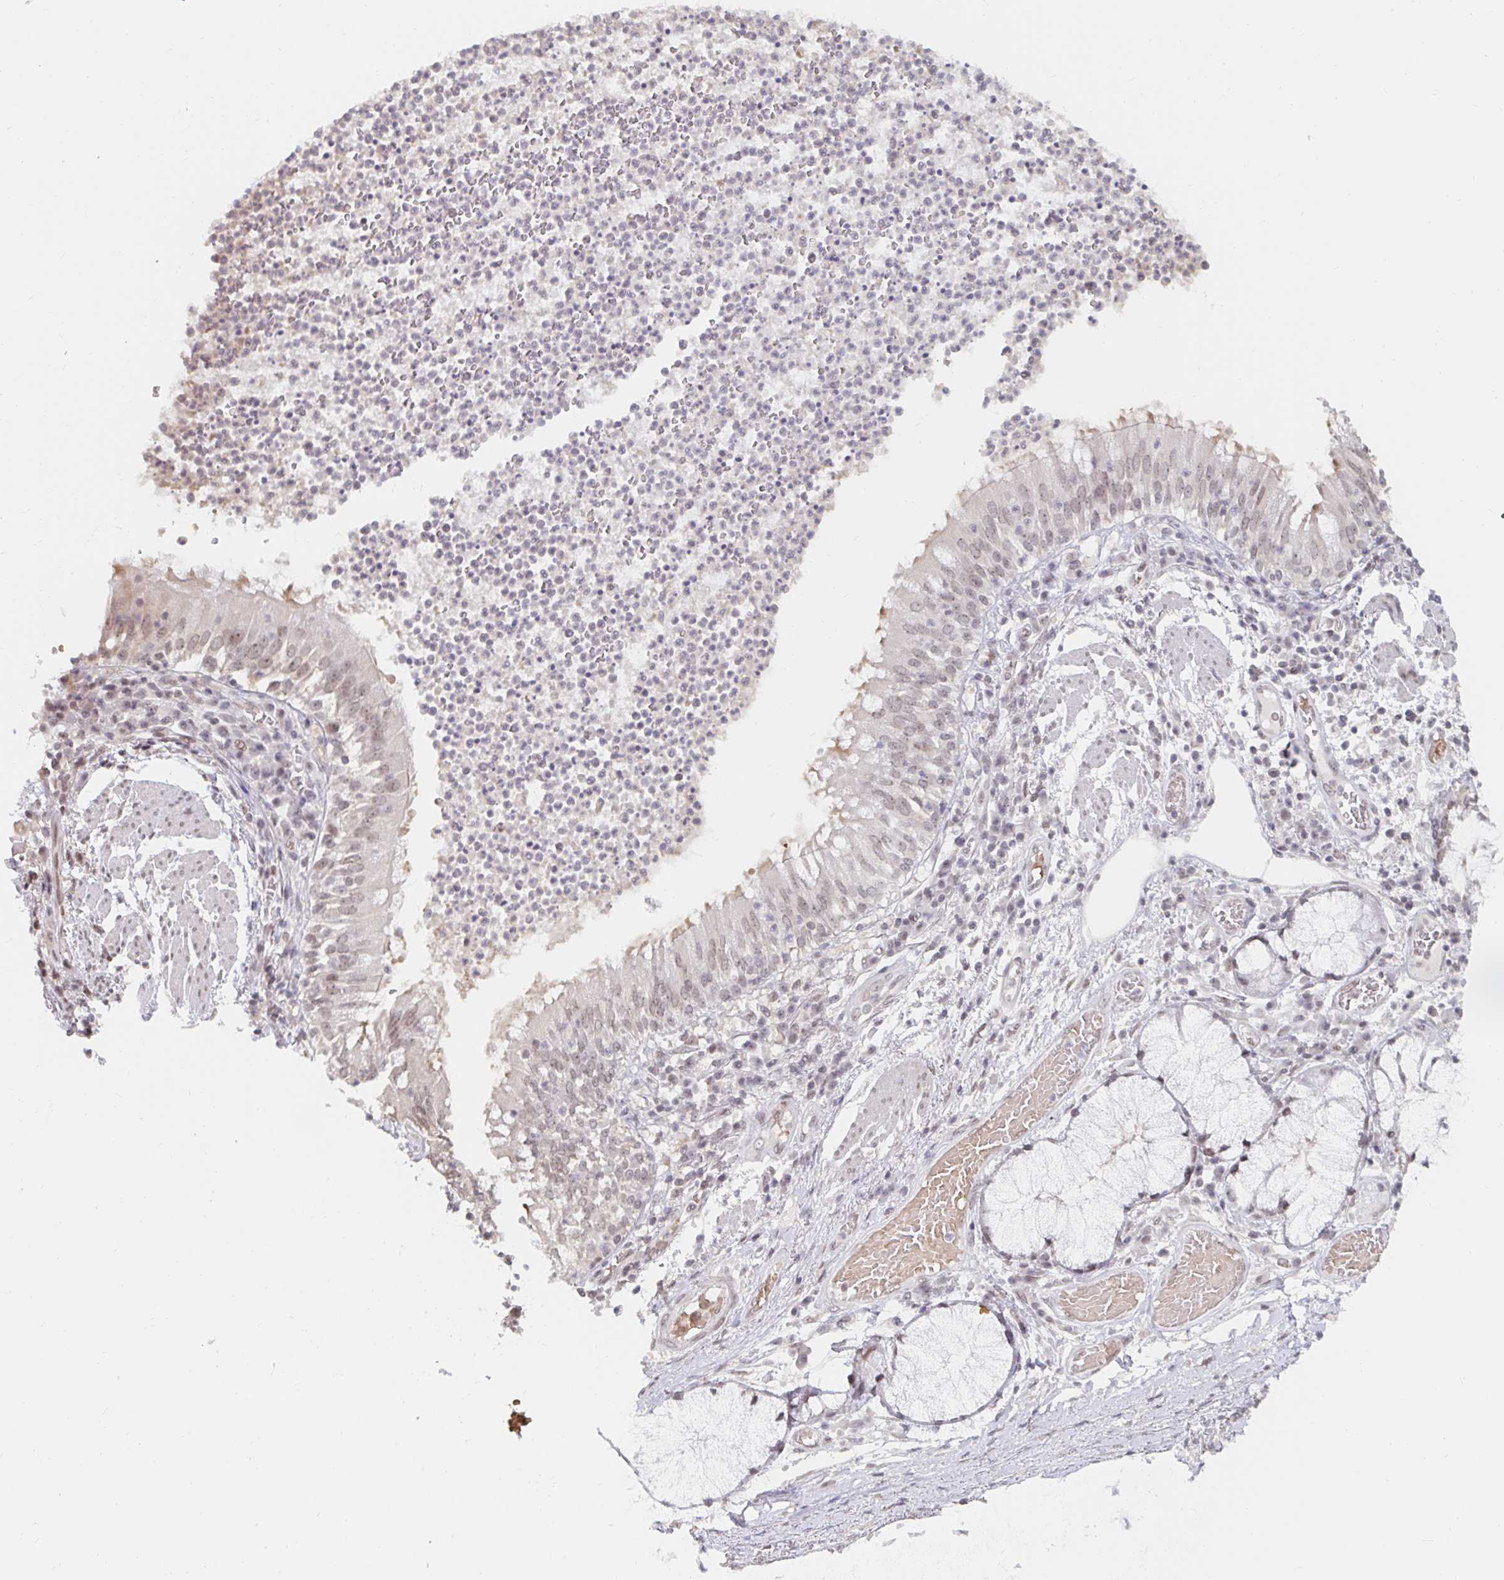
{"staining": {"intensity": "weak", "quantity": "25%-75%", "location": "nuclear"}, "tissue": "bronchus", "cell_type": "Respiratory epithelial cells", "image_type": "normal", "snomed": [{"axis": "morphology", "description": "Normal tissue, NOS"}, {"axis": "topography", "description": "Lymph node"}, {"axis": "topography", "description": "Bronchus"}], "caption": "Immunohistochemistry of benign human bronchus displays low levels of weak nuclear positivity in about 25%-75% of respiratory epithelial cells. (Stains: DAB in brown, nuclei in blue, Microscopy: brightfield microscopy at high magnification).", "gene": "CHD2", "patient": {"sex": "male", "age": 56}}